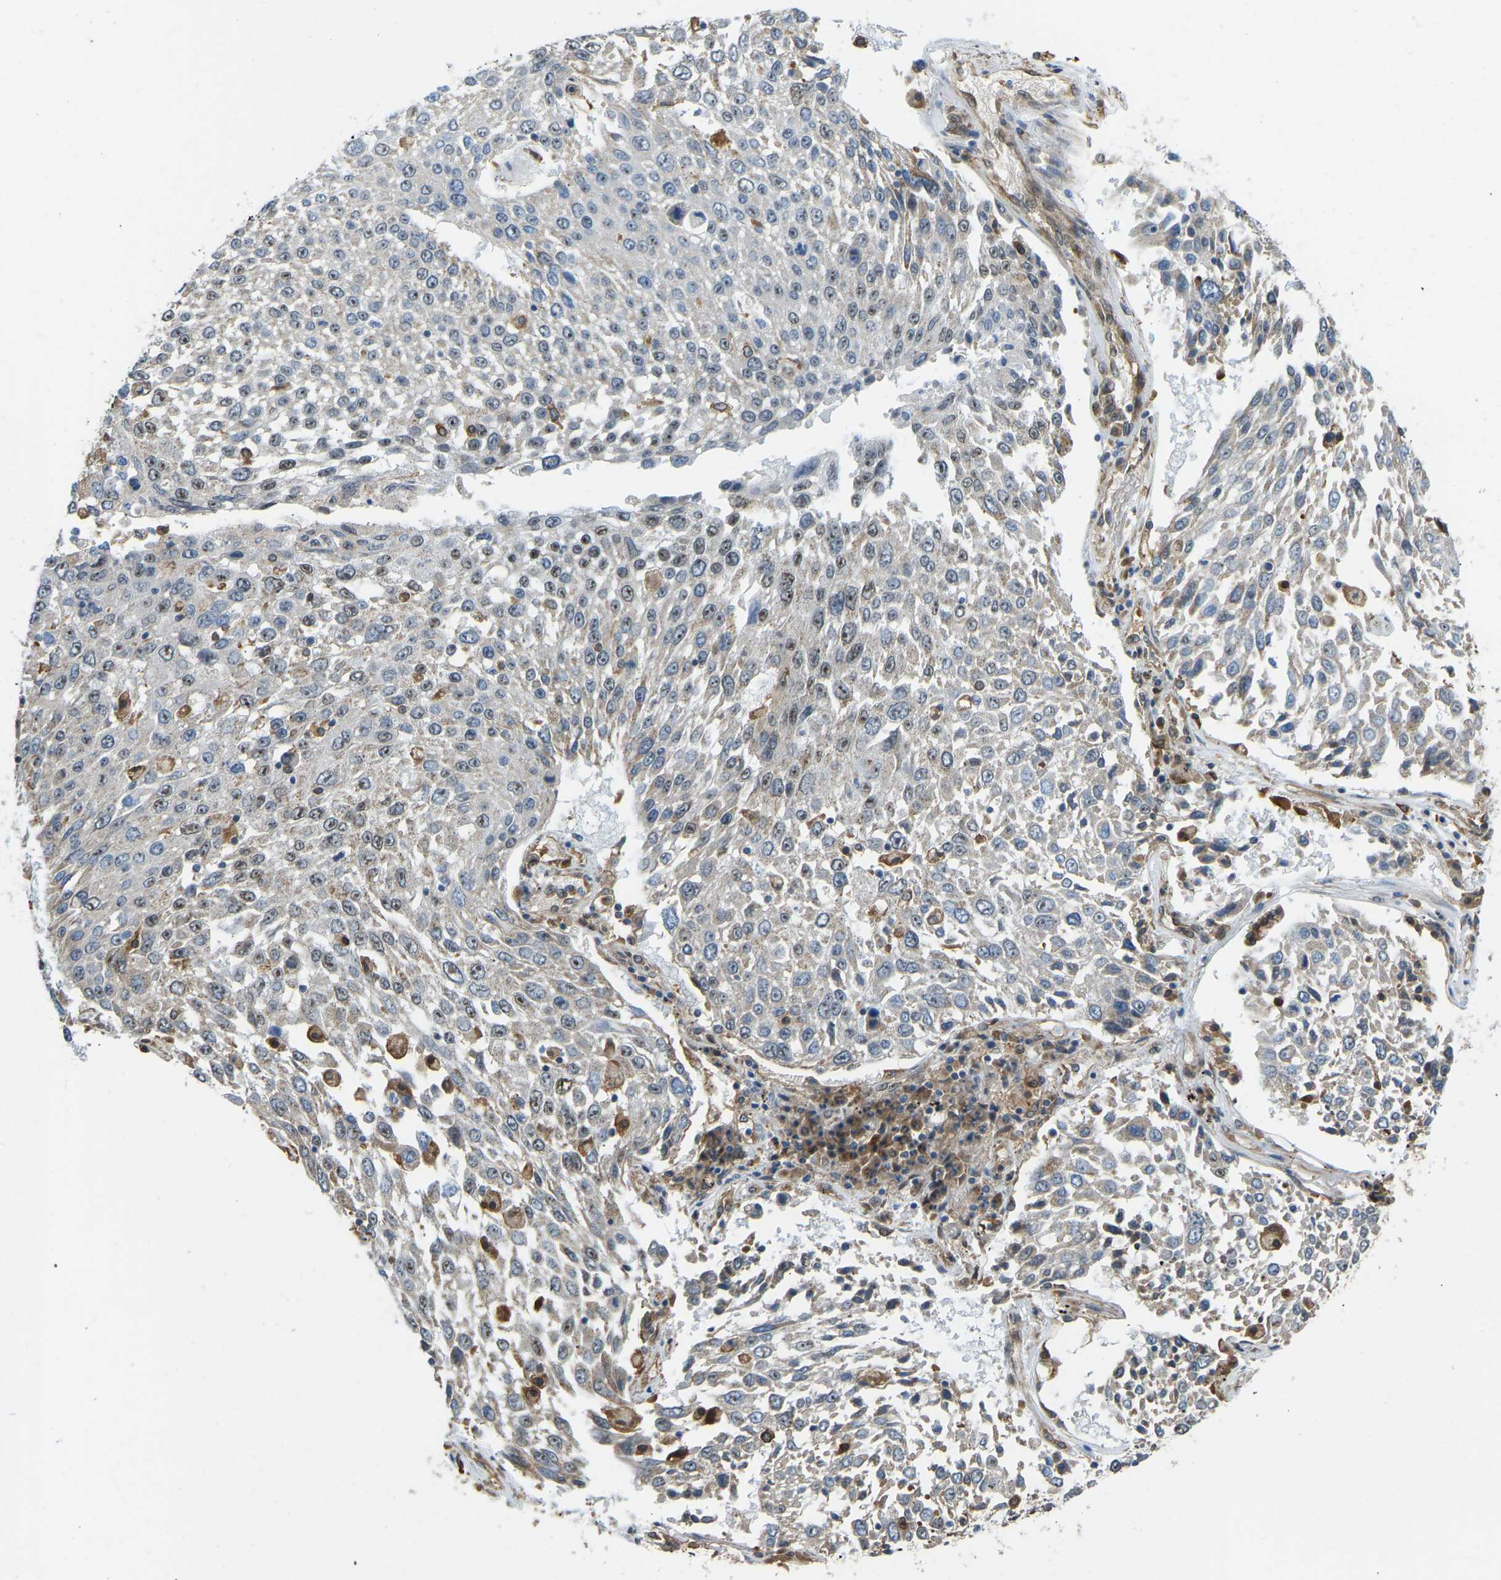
{"staining": {"intensity": "moderate", "quantity": "<25%", "location": "nuclear"}, "tissue": "lung cancer", "cell_type": "Tumor cells", "image_type": "cancer", "snomed": [{"axis": "morphology", "description": "Squamous cell carcinoma, NOS"}, {"axis": "topography", "description": "Lung"}], "caption": "About <25% of tumor cells in human lung cancer show moderate nuclear protein positivity as visualized by brown immunohistochemical staining.", "gene": "OS9", "patient": {"sex": "male", "age": 65}}